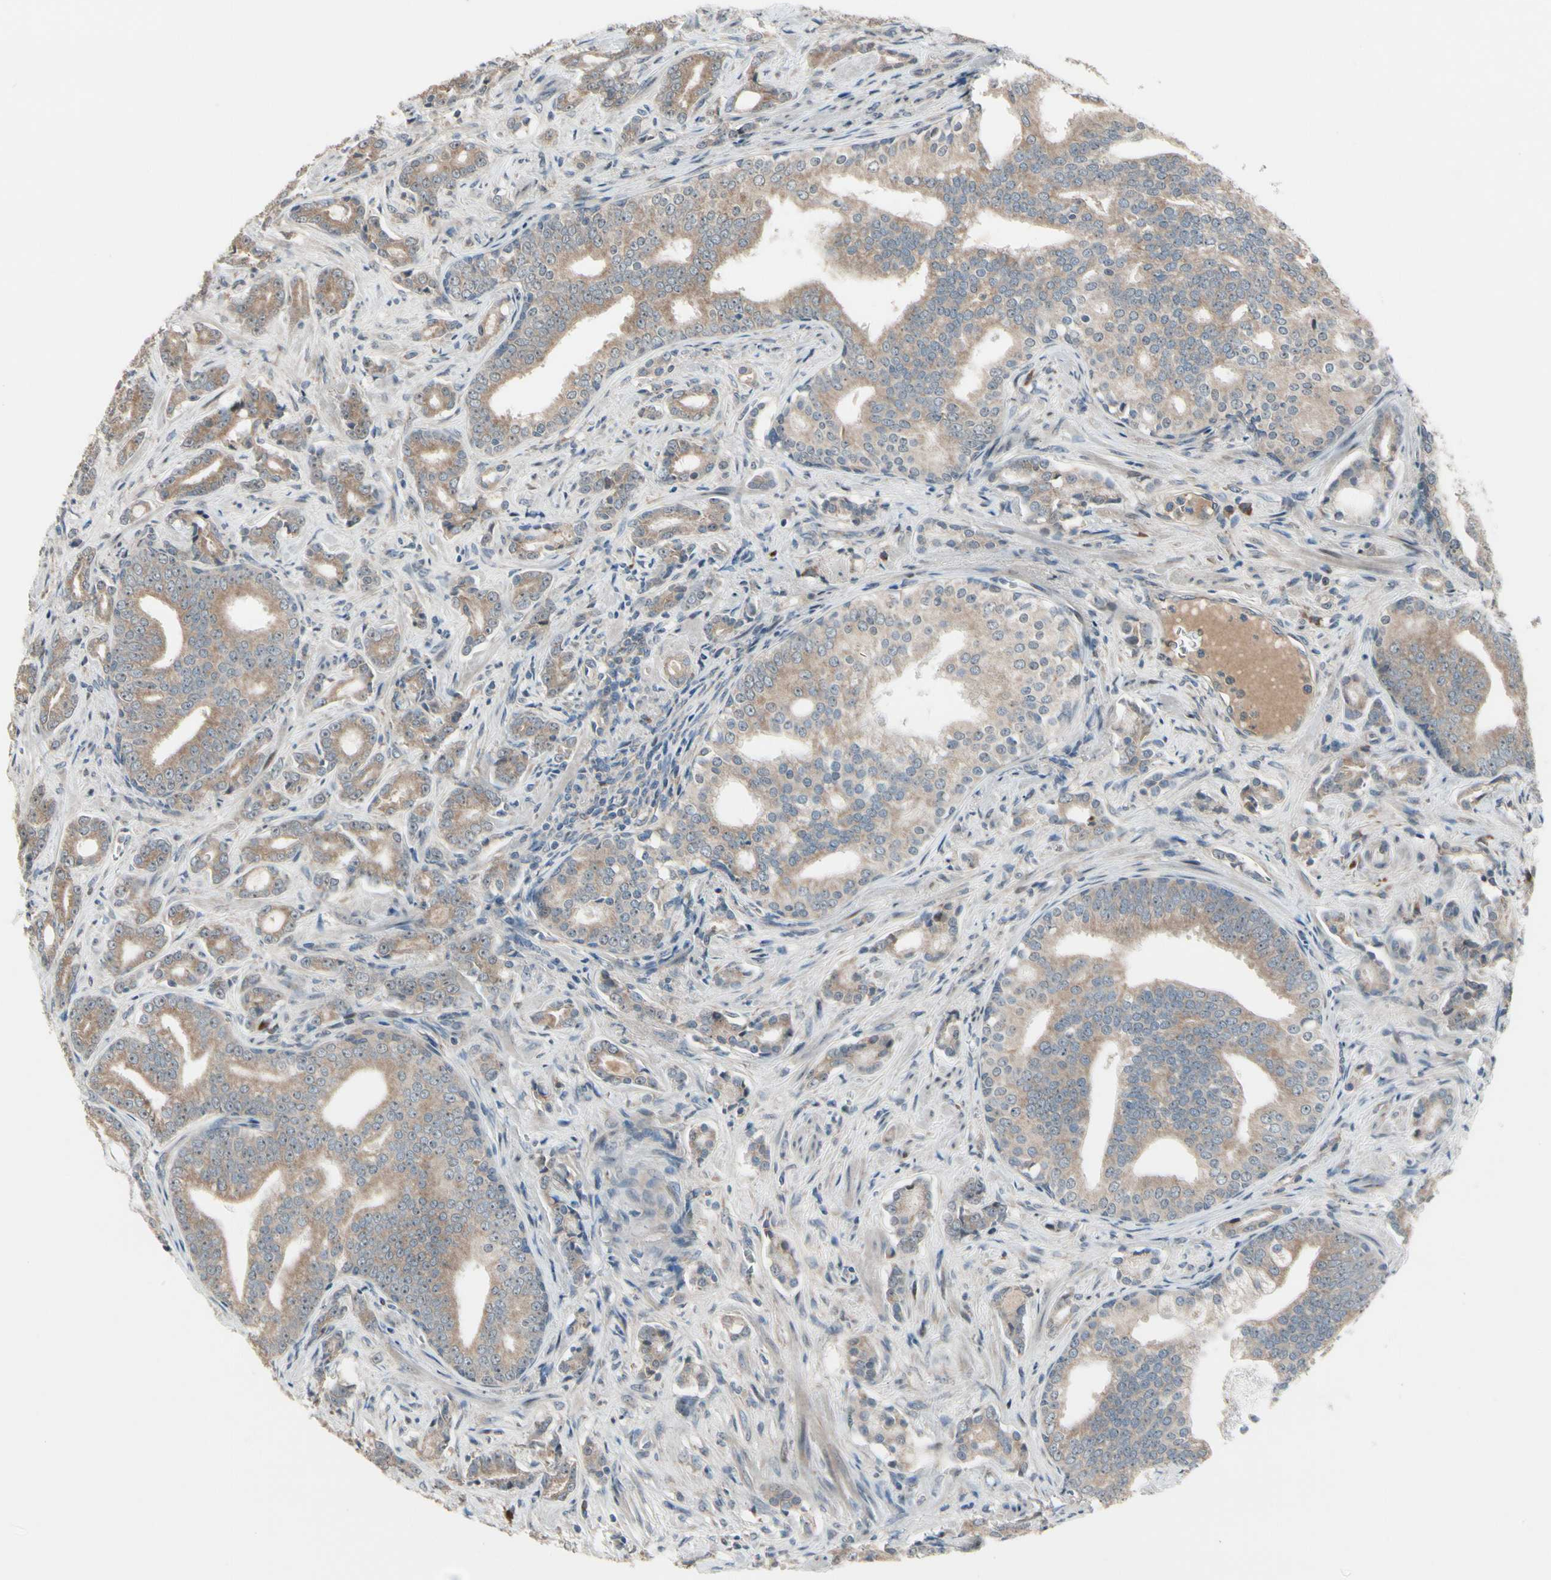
{"staining": {"intensity": "weak", "quantity": ">75%", "location": "cytoplasmic/membranous"}, "tissue": "prostate cancer", "cell_type": "Tumor cells", "image_type": "cancer", "snomed": [{"axis": "morphology", "description": "Adenocarcinoma, Low grade"}, {"axis": "topography", "description": "Prostate"}], "caption": "A low amount of weak cytoplasmic/membranous staining is appreciated in about >75% of tumor cells in prostate cancer (adenocarcinoma (low-grade)) tissue. Ihc stains the protein of interest in brown and the nuclei are stained blue.", "gene": "SNX29", "patient": {"sex": "male", "age": 58}}